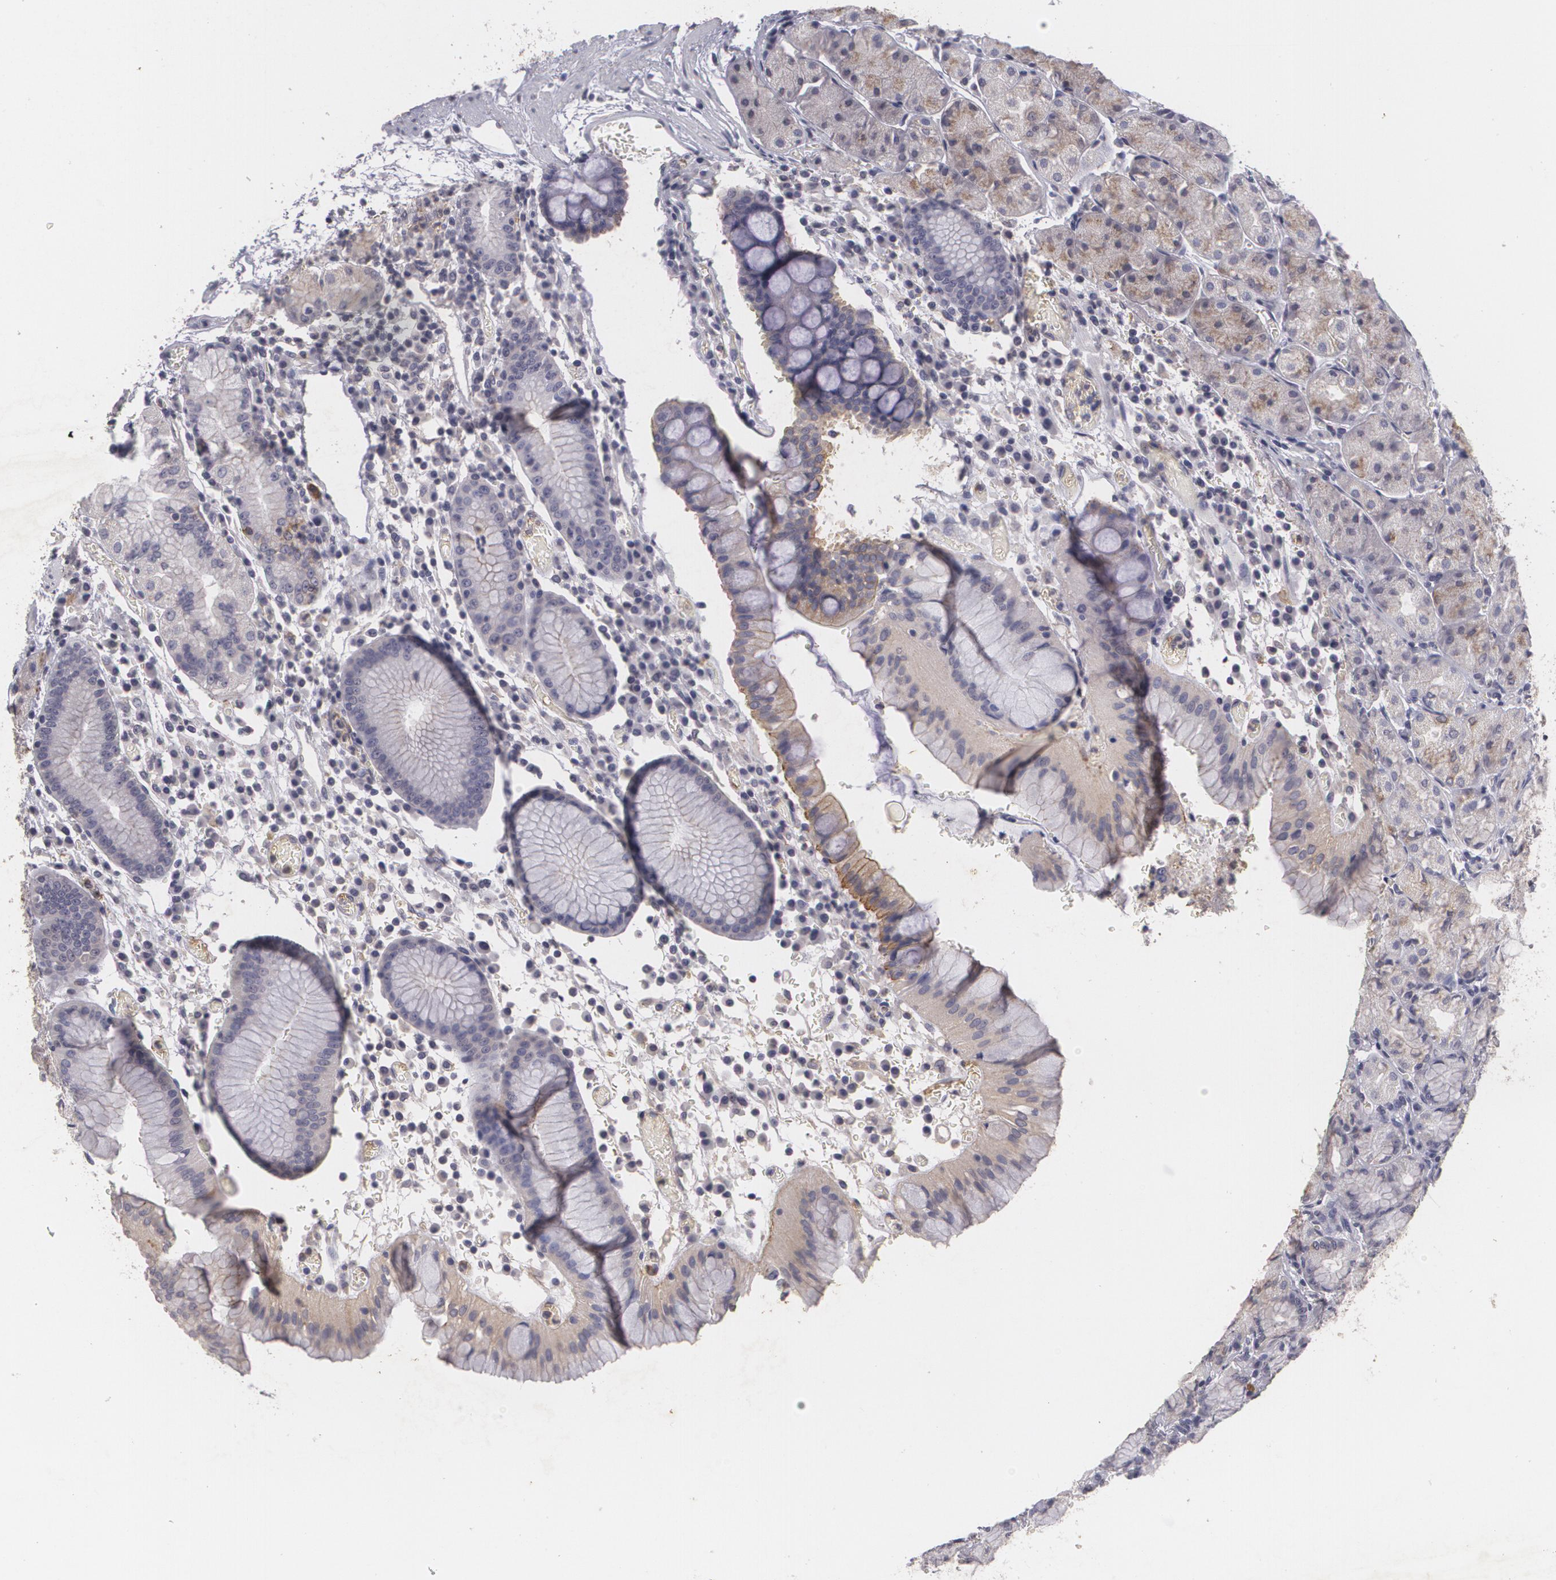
{"staining": {"intensity": "weak", "quantity": "25%-75%", "location": "cytoplasmic/membranous"}, "tissue": "stomach", "cell_type": "Glandular cells", "image_type": "normal", "snomed": [{"axis": "morphology", "description": "Normal tissue, NOS"}, {"axis": "topography", "description": "Stomach, lower"}], "caption": "Glandular cells show low levels of weak cytoplasmic/membranous positivity in about 25%-75% of cells in unremarkable human stomach.", "gene": "KCNA4", "patient": {"sex": "female", "age": 73}}